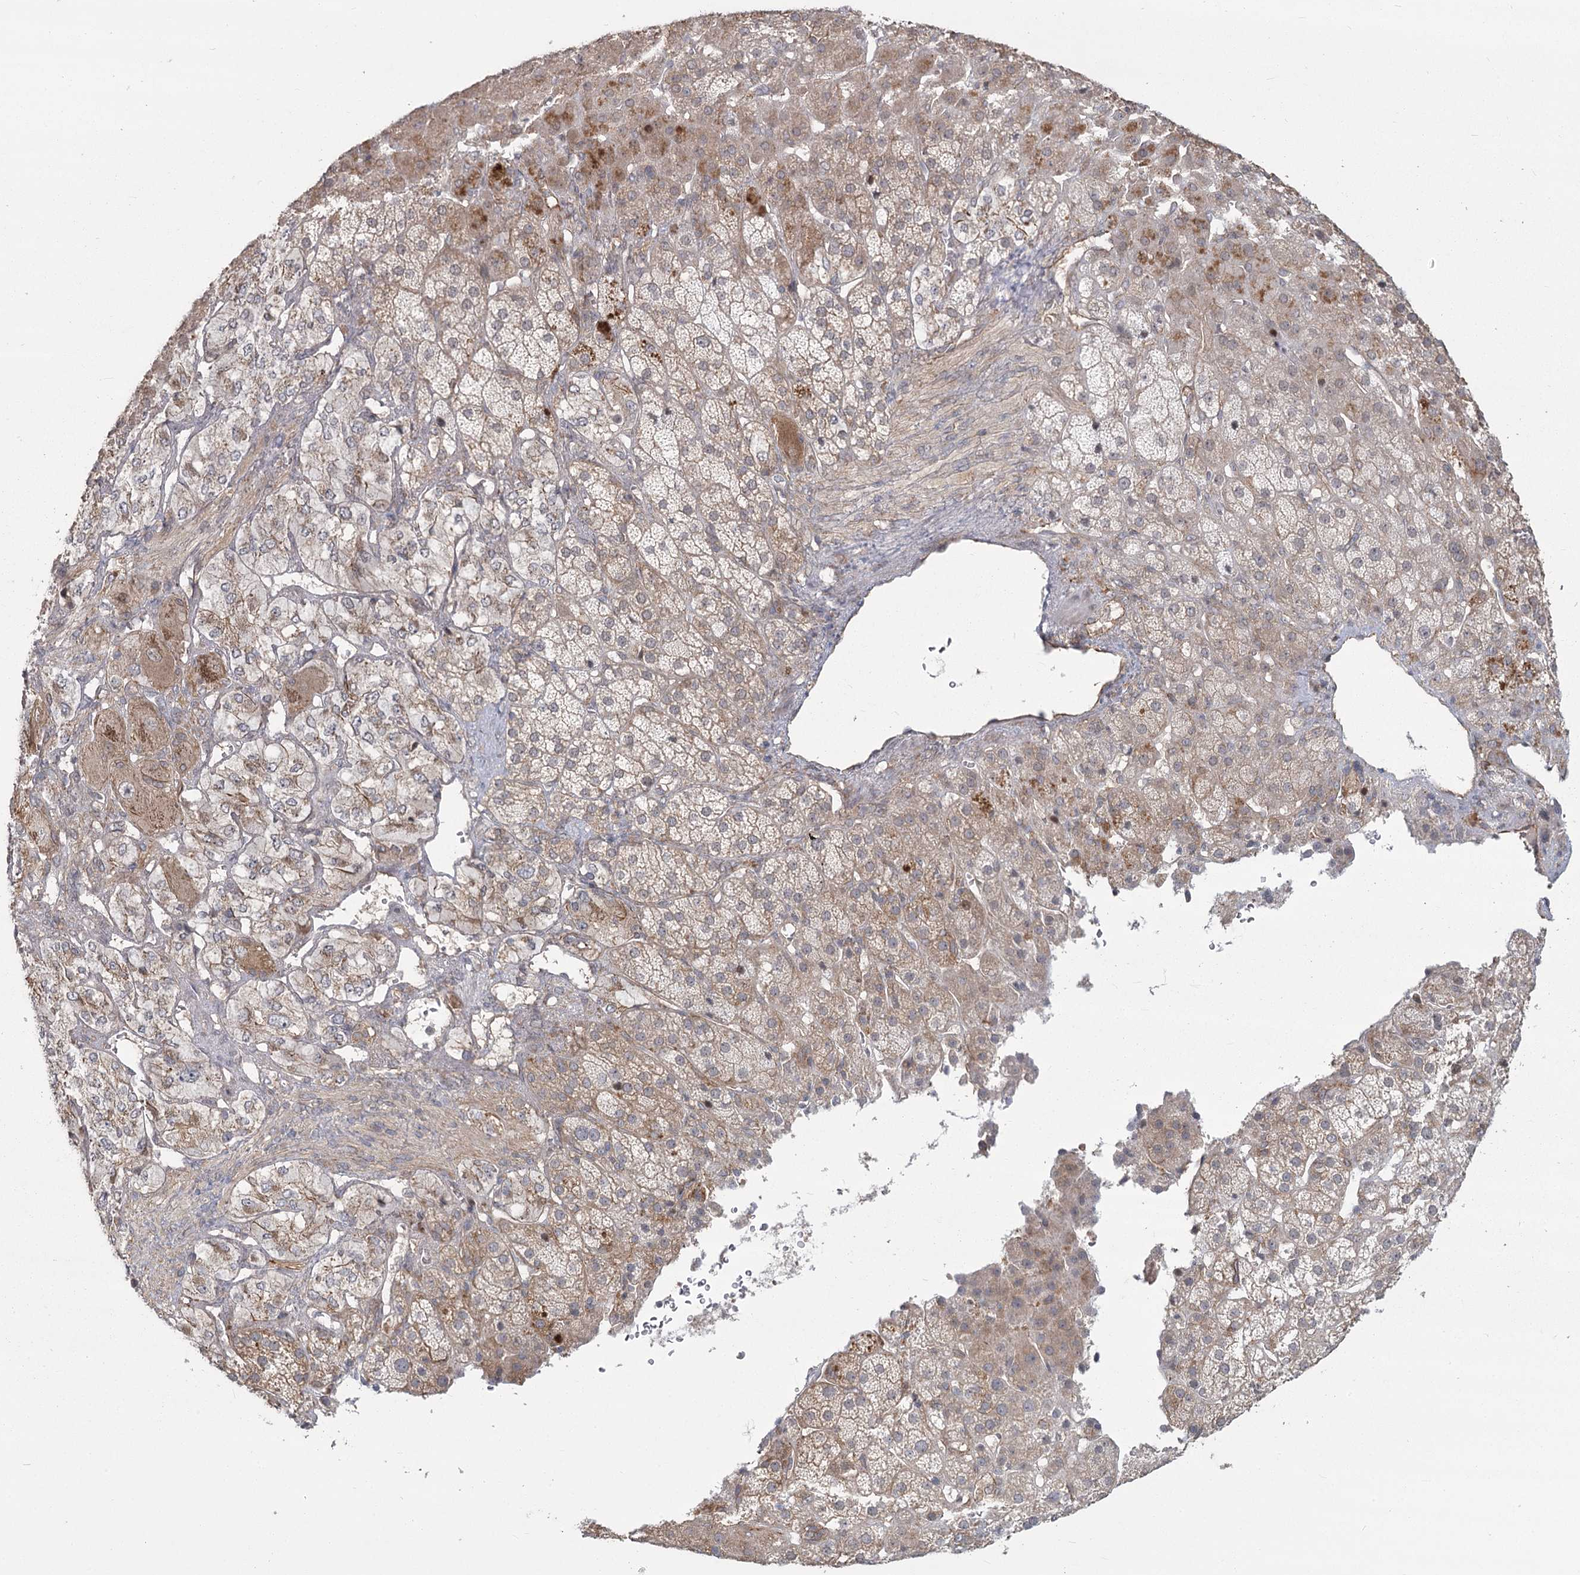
{"staining": {"intensity": "moderate", "quantity": "<25%", "location": "cytoplasmic/membranous"}, "tissue": "adrenal gland", "cell_type": "Glandular cells", "image_type": "normal", "snomed": [{"axis": "morphology", "description": "Normal tissue, NOS"}, {"axis": "topography", "description": "Adrenal gland"}], "caption": "Immunohistochemical staining of normal human adrenal gland exhibits <25% levels of moderate cytoplasmic/membranous protein positivity in about <25% of glandular cells.", "gene": "AP2M1", "patient": {"sex": "female", "age": 57}}